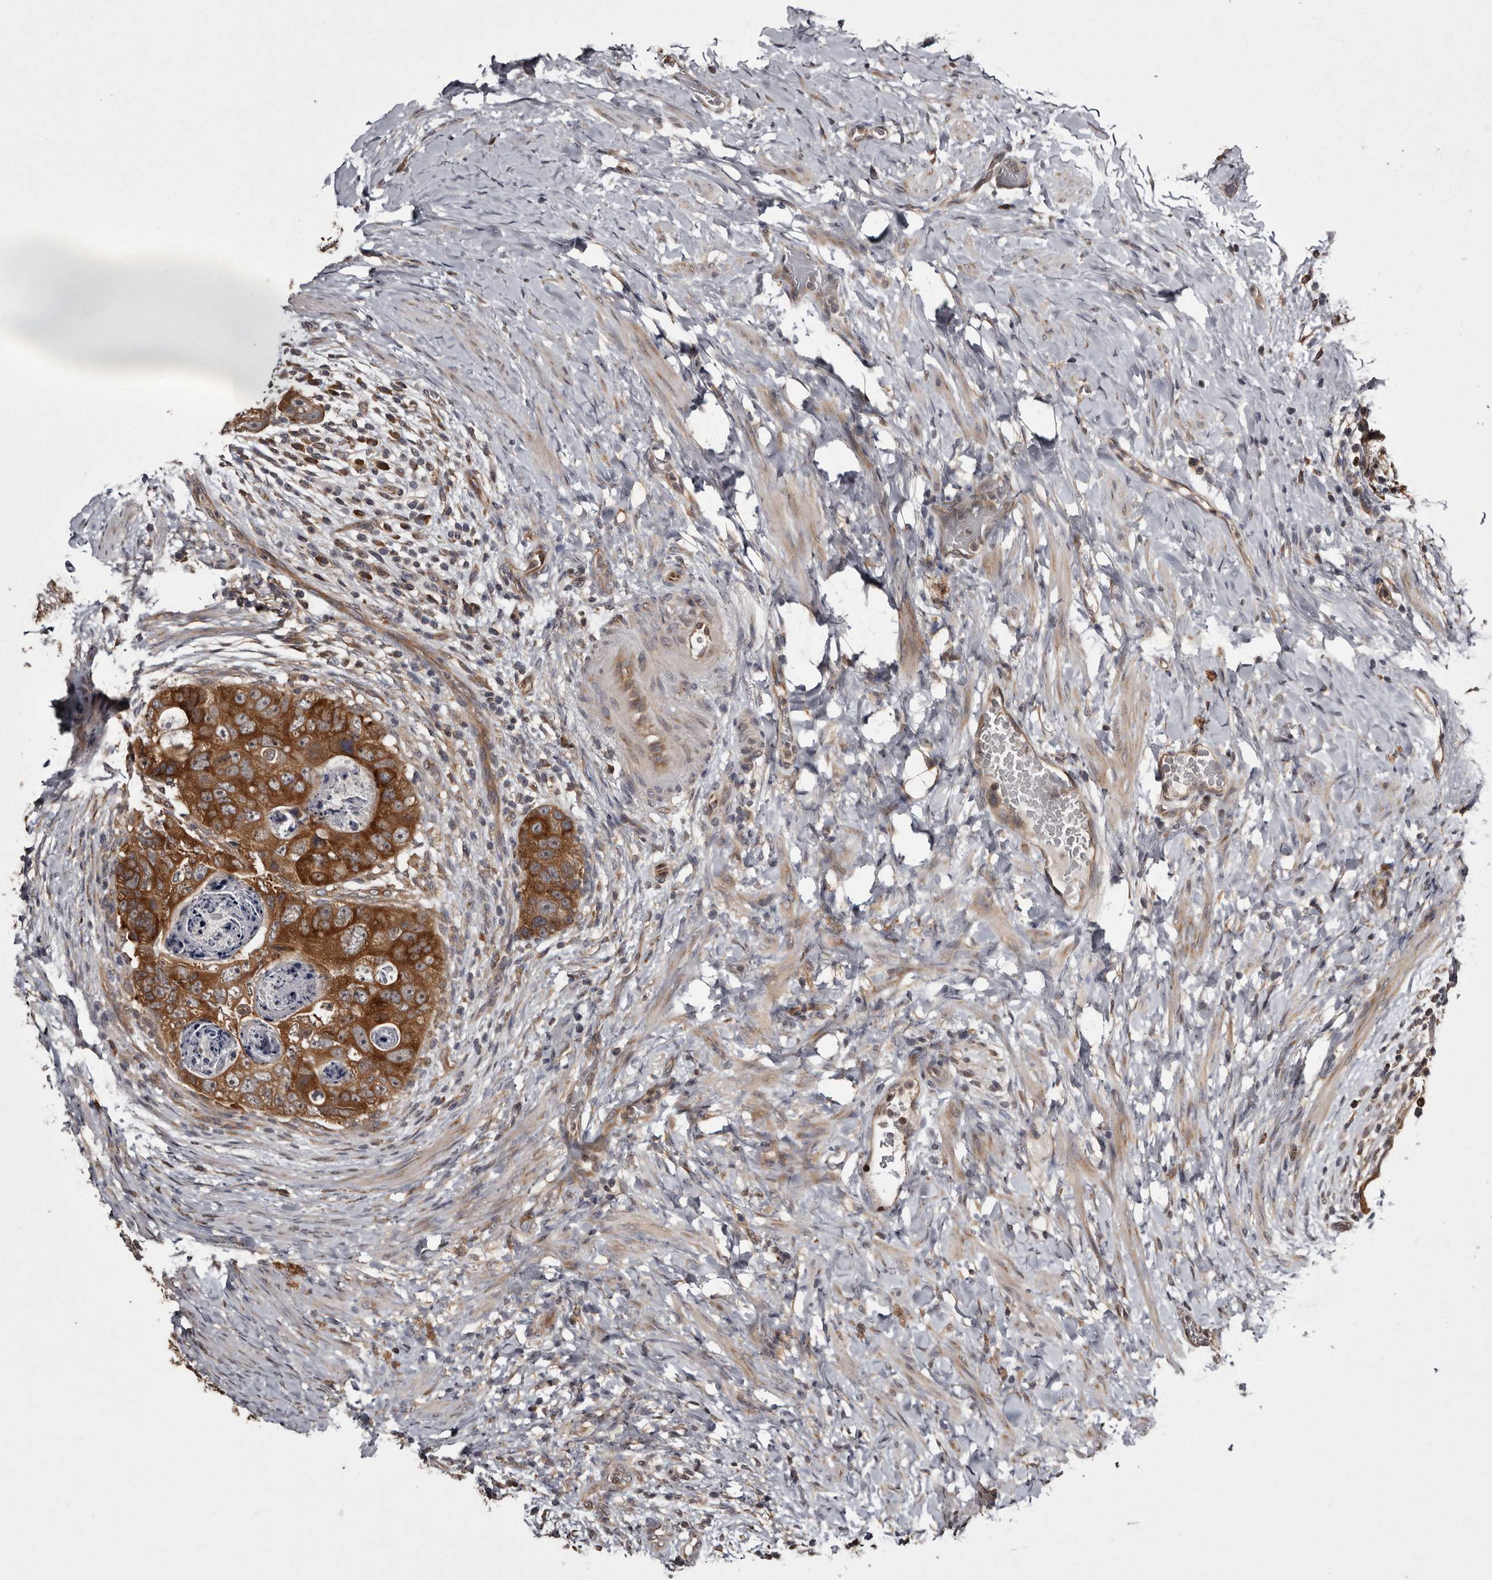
{"staining": {"intensity": "strong", "quantity": ">75%", "location": "cytoplasmic/membranous"}, "tissue": "colorectal cancer", "cell_type": "Tumor cells", "image_type": "cancer", "snomed": [{"axis": "morphology", "description": "Adenocarcinoma, NOS"}, {"axis": "topography", "description": "Rectum"}], "caption": "Immunohistochemistry image of neoplastic tissue: colorectal cancer (adenocarcinoma) stained using immunohistochemistry shows high levels of strong protein expression localized specifically in the cytoplasmic/membranous of tumor cells, appearing as a cytoplasmic/membranous brown color.", "gene": "DARS1", "patient": {"sex": "male", "age": 59}}